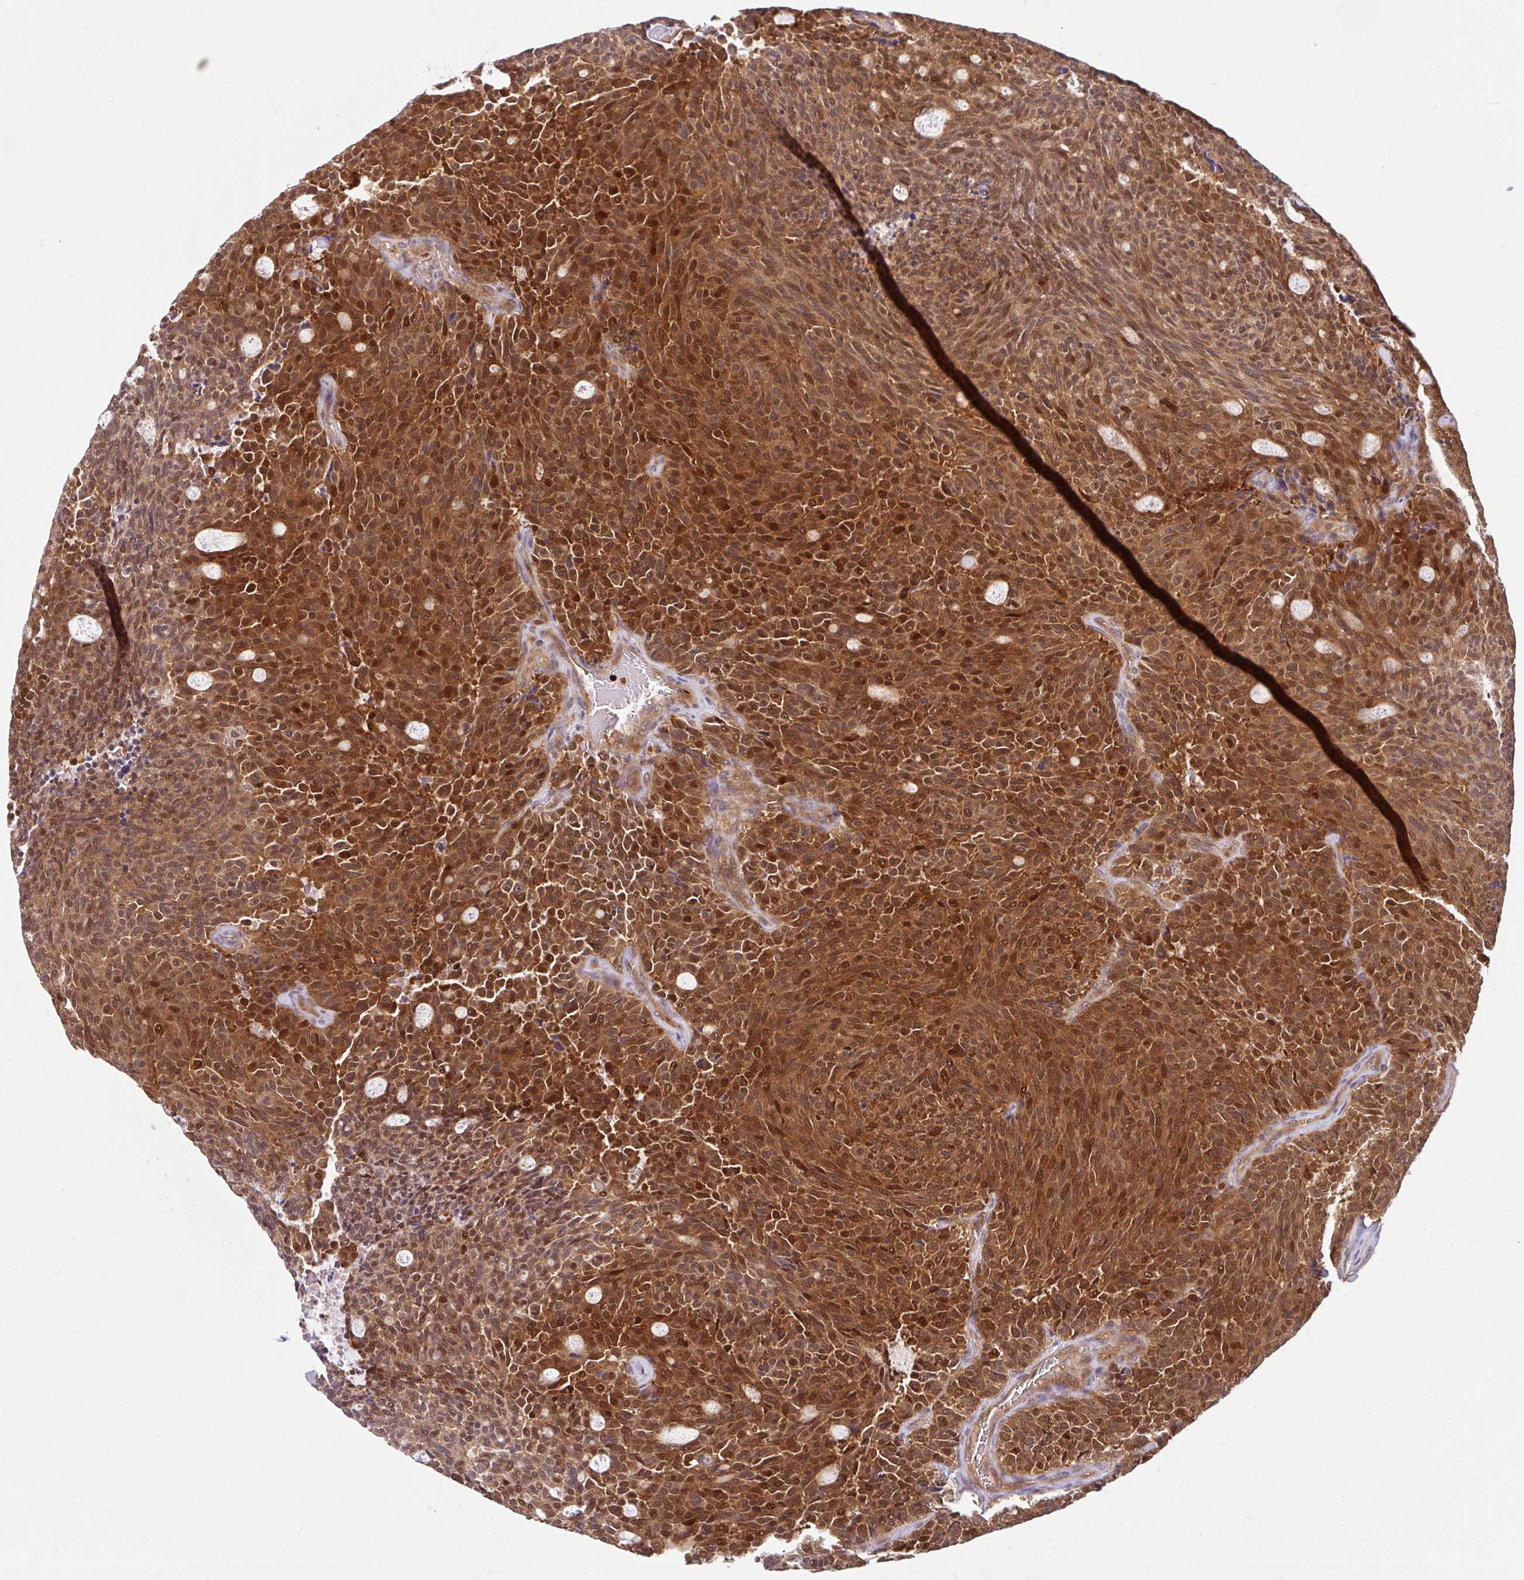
{"staining": {"intensity": "strong", "quantity": ">75%", "location": "cytoplasmic/membranous,nuclear"}, "tissue": "carcinoid", "cell_type": "Tumor cells", "image_type": "cancer", "snomed": [{"axis": "morphology", "description": "Carcinoid, malignant, NOS"}, {"axis": "topography", "description": "Pancreas"}], "caption": "Immunohistochemistry (IHC) of malignant carcinoid displays high levels of strong cytoplasmic/membranous and nuclear positivity in approximately >75% of tumor cells.", "gene": "HMBS", "patient": {"sex": "female", "age": 54}}